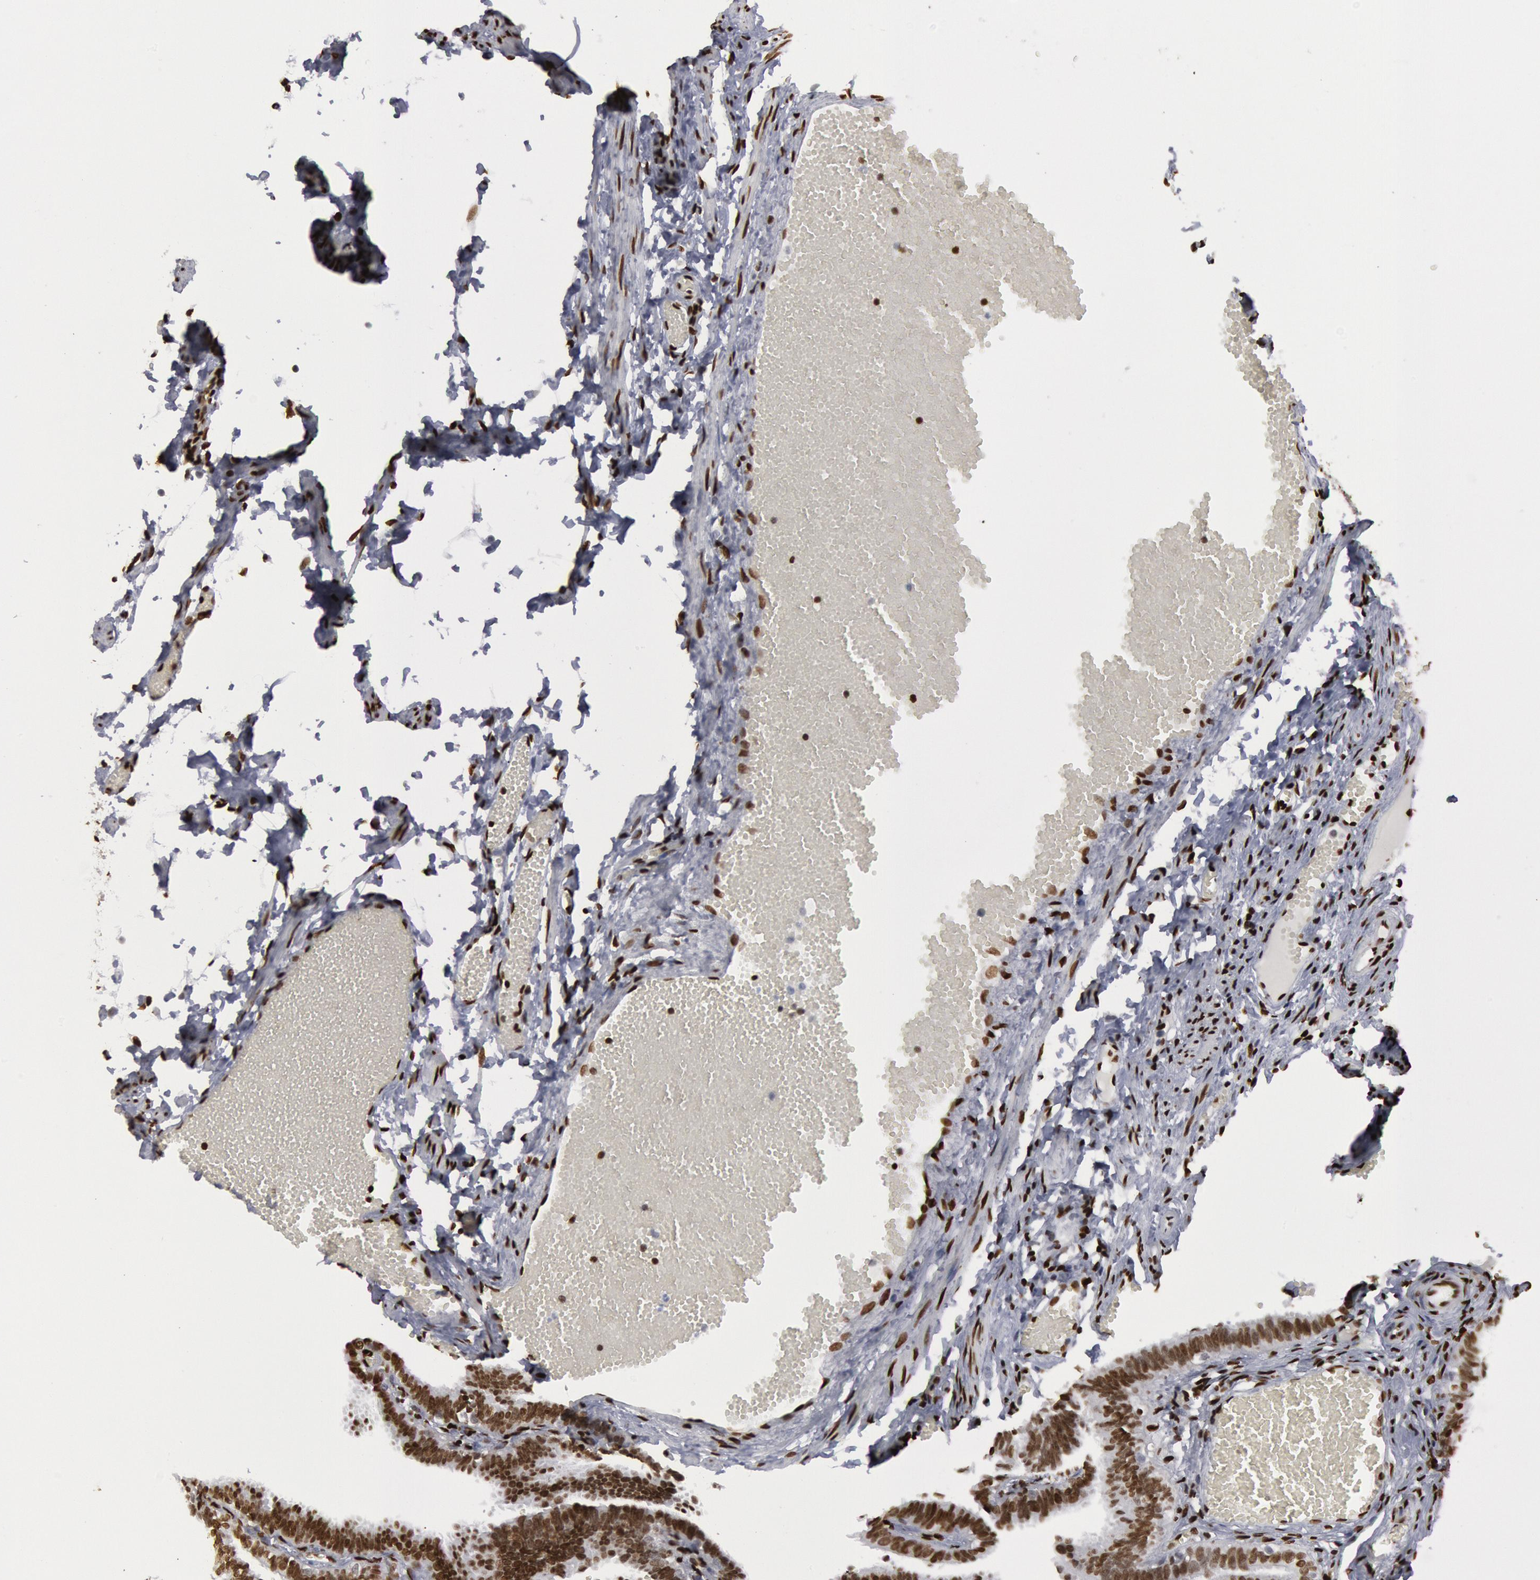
{"staining": {"intensity": "strong", "quantity": ">75%", "location": "nuclear"}, "tissue": "fallopian tube", "cell_type": "Glandular cells", "image_type": "normal", "snomed": [{"axis": "morphology", "description": "Normal tissue, NOS"}, {"axis": "topography", "description": "Fallopian tube"}], "caption": "Protein expression analysis of unremarkable fallopian tube displays strong nuclear staining in approximately >75% of glandular cells. (Brightfield microscopy of DAB IHC at high magnification).", "gene": "MECP2", "patient": {"sex": "female", "age": 29}}